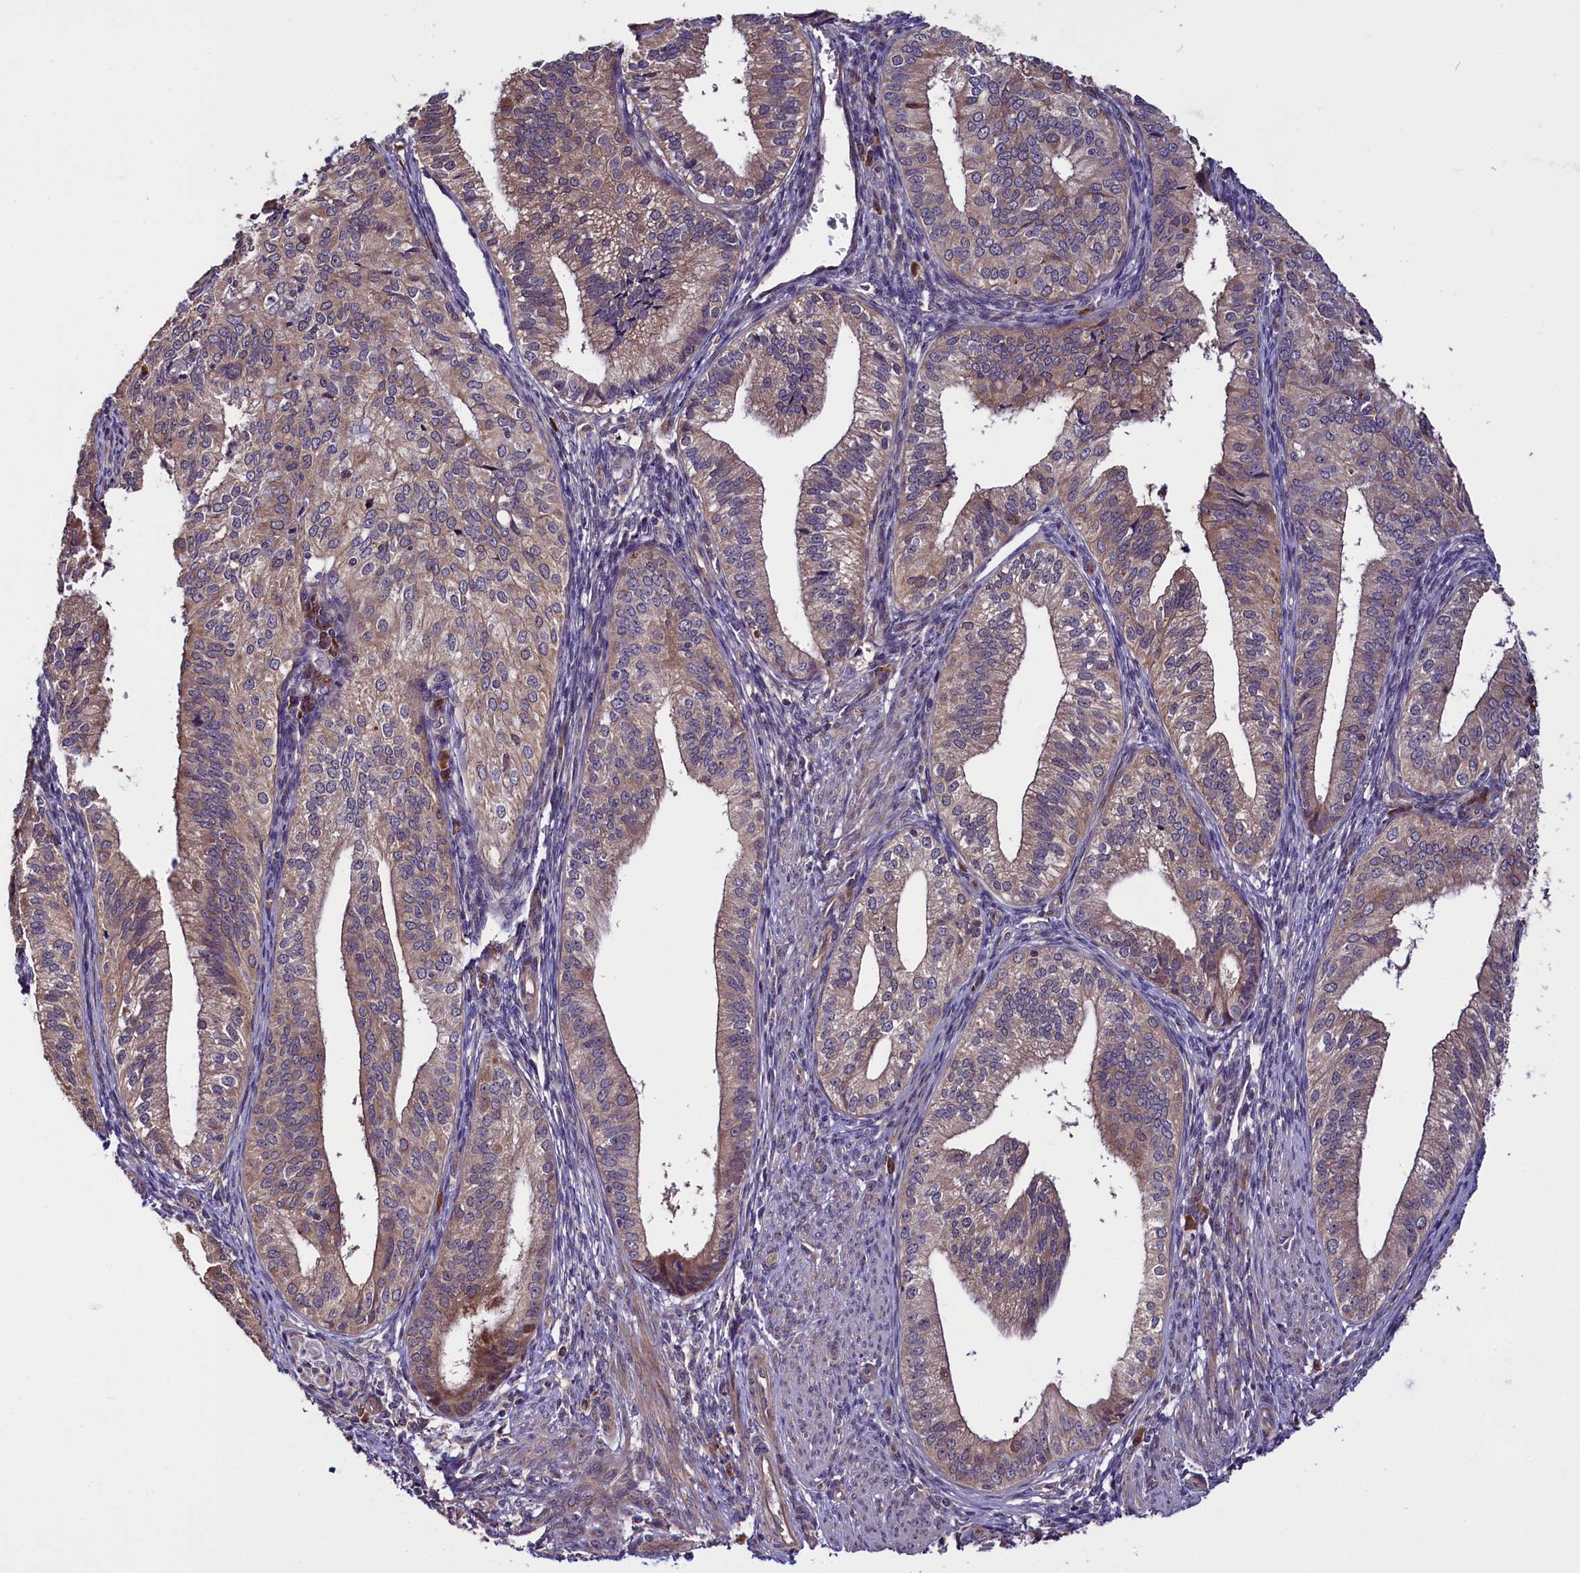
{"staining": {"intensity": "weak", "quantity": ">75%", "location": "cytoplasmic/membranous"}, "tissue": "endometrial cancer", "cell_type": "Tumor cells", "image_type": "cancer", "snomed": [{"axis": "morphology", "description": "Adenocarcinoma, NOS"}, {"axis": "topography", "description": "Endometrium"}], "caption": "A low amount of weak cytoplasmic/membranous staining is identified in approximately >75% of tumor cells in adenocarcinoma (endometrial) tissue.", "gene": "RPUSD2", "patient": {"sex": "female", "age": 50}}